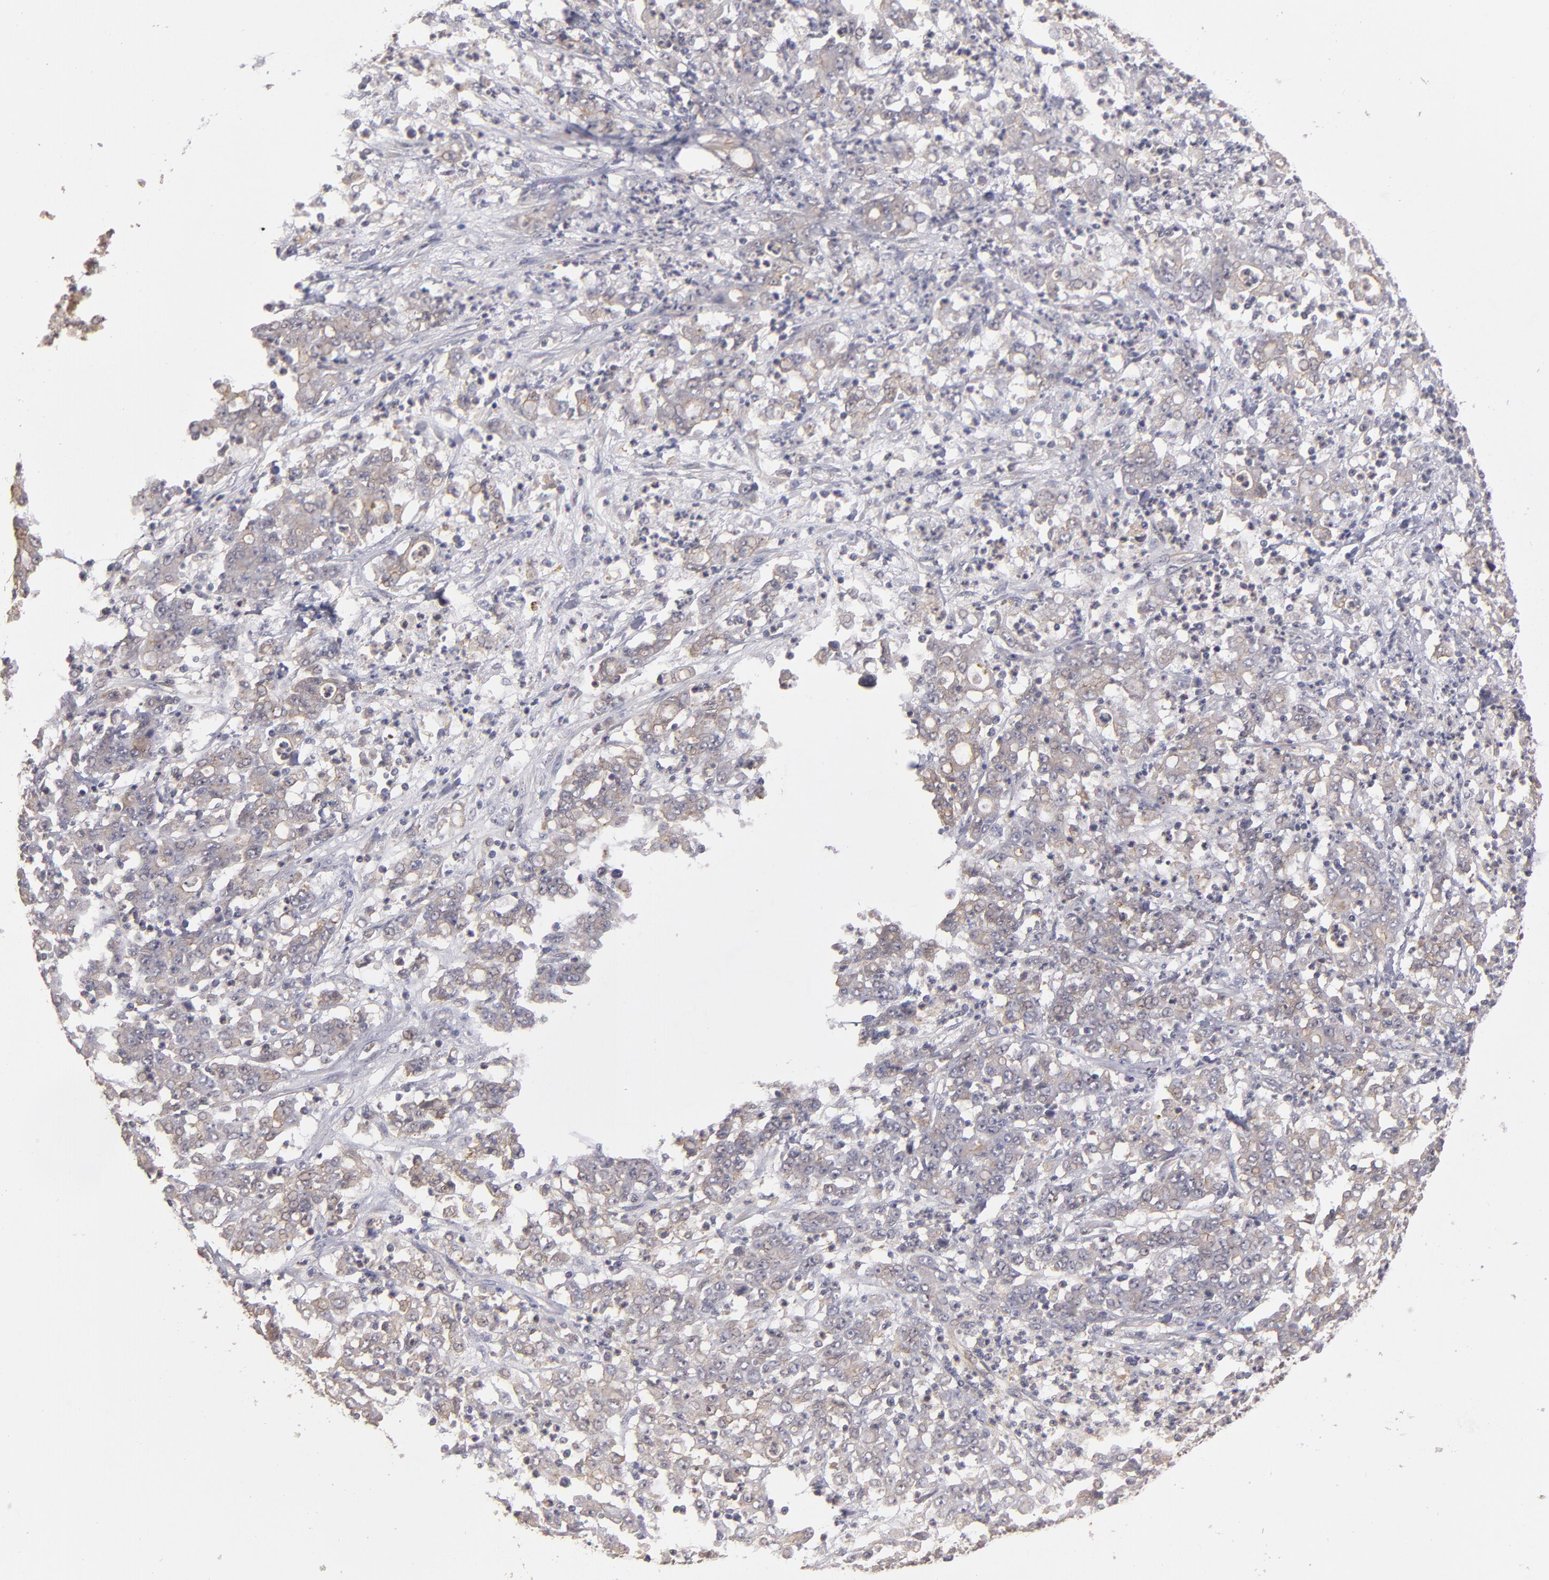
{"staining": {"intensity": "weak", "quantity": "25%-75%", "location": "cytoplasmic/membranous"}, "tissue": "stomach cancer", "cell_type": "Tumor cells", "image_type": "cancer", "snomed": [{"axis": "morphology", "description": "Adenocarcinoma, NOS"}, {"axis": "topography", "description": "Stomach, lower"}], "caption": "Stomach cancer was stained to show a protein in brown. There is low levels of weak cytoplasmic/membranous positivity in approximately 25%-75% of tumor cells.", "gene": "CTSO", "patient": {"sex": "female", "age": 71}}